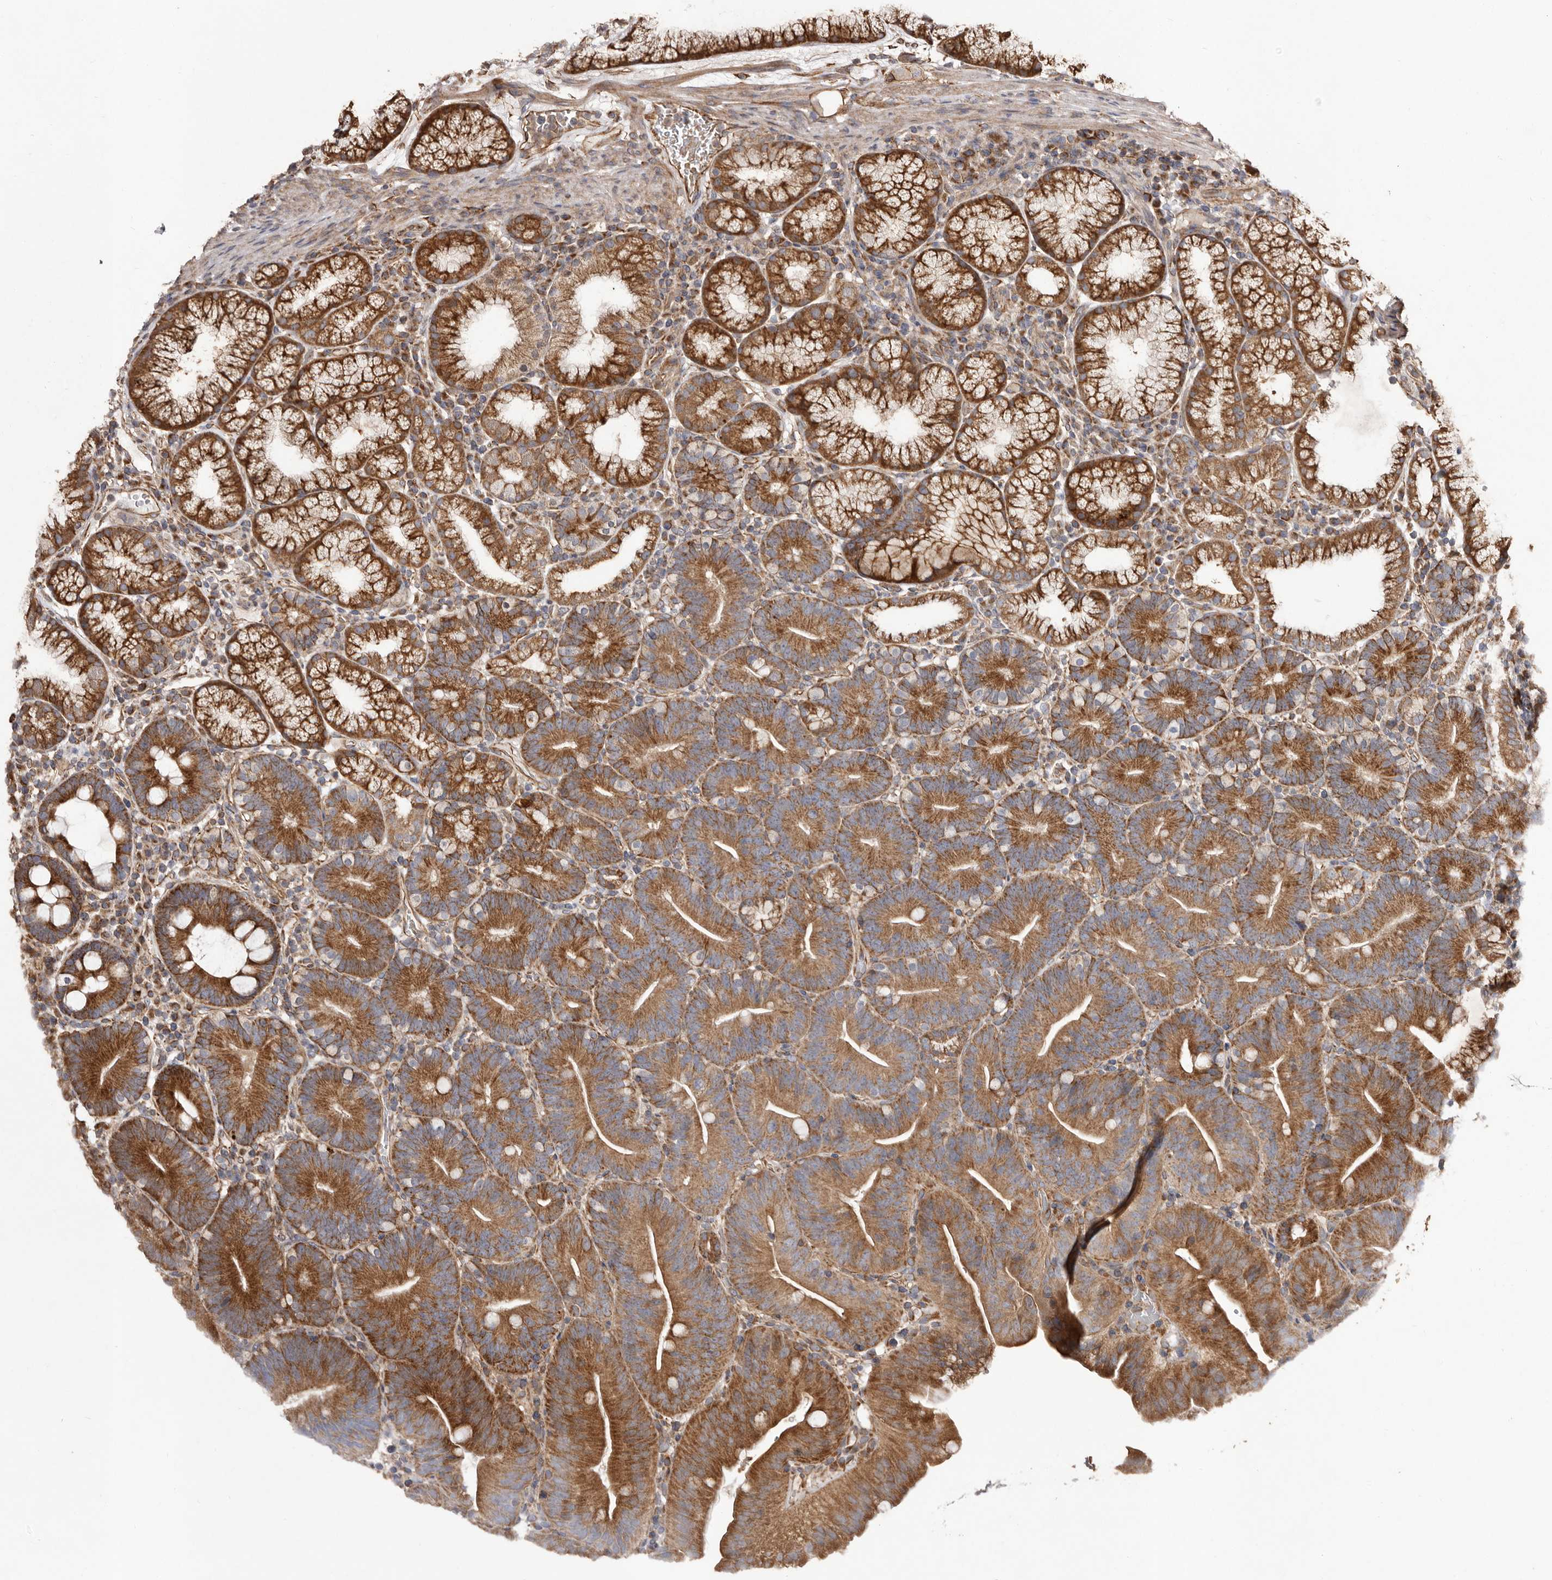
{"staining": {"intensity": "moderate", "quantity": ">75%", "location": "cytoplasmic/membranous"}, "tissue": "duodenum", "cell_type": "Glandular cells", "image_type": "normal", "snomed": [{"axis": "morphology", "description": "Normal tissue, NOS"}, {"axis": "topography", "description": "Duodenum"}], "caption": "Unremarkable duodenum demonstrates moderate cytoplasmic/membranous positivity in approximately >75% of glandular cells.", "gene": "MACC1", "patient": {"sex": "male", "age": 54}}